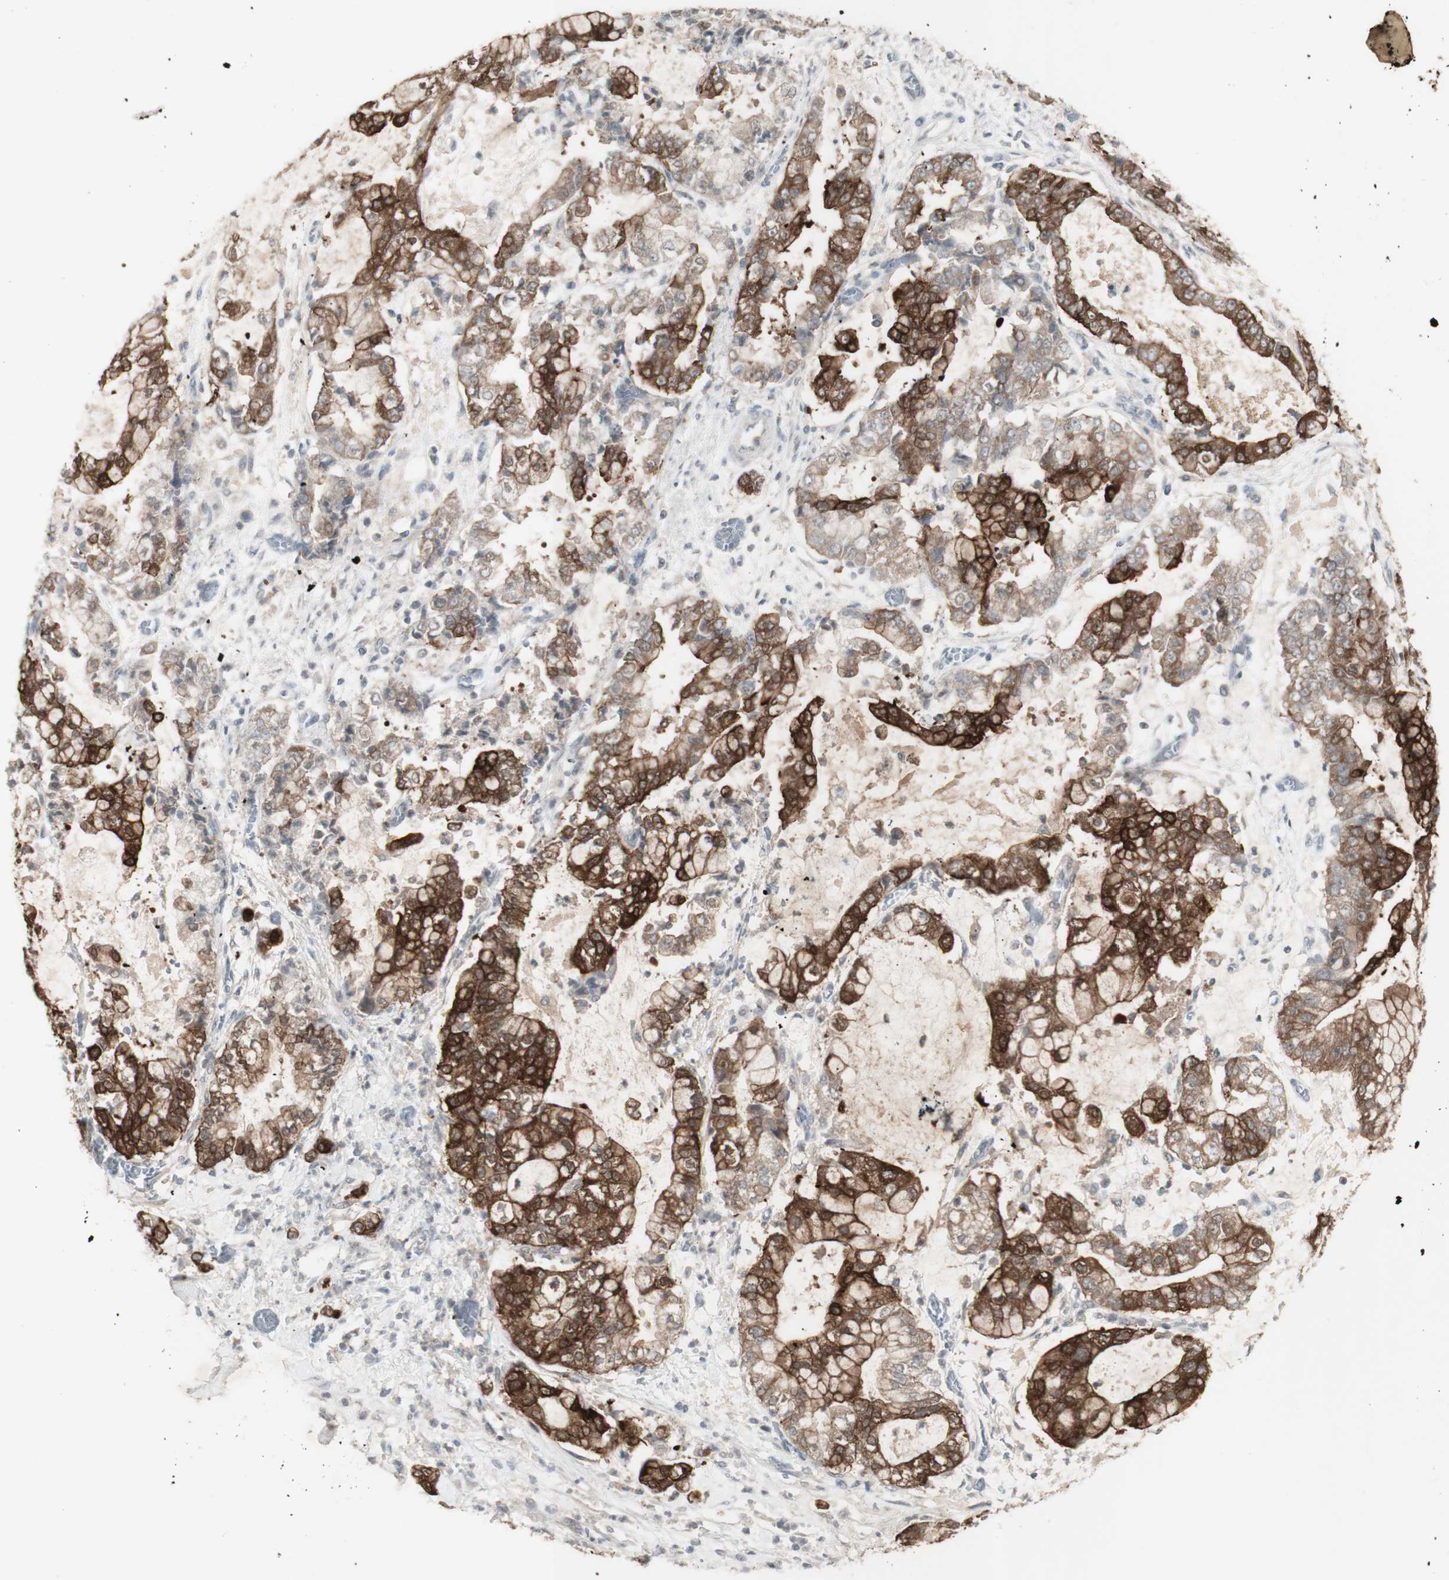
{"staining": {"intensity": "strong", "quantity": ">75%", "location": "cytoplasmic/membranous"}, "tissue": "stomach cancer", "cell_type": "Tumor cells", "image_type": "cancer", "snomed": [{"axis": "morphology", "description": "Adenocarcinoma, NOS"}, {"axis": "topography", "description": "Stomach"}], "caption": "Stomach cancer stained with a protein marker shows strong staining in tumor cells.", "gene": "C1orf116", "patient": {"sex": "male", "age": 76}}